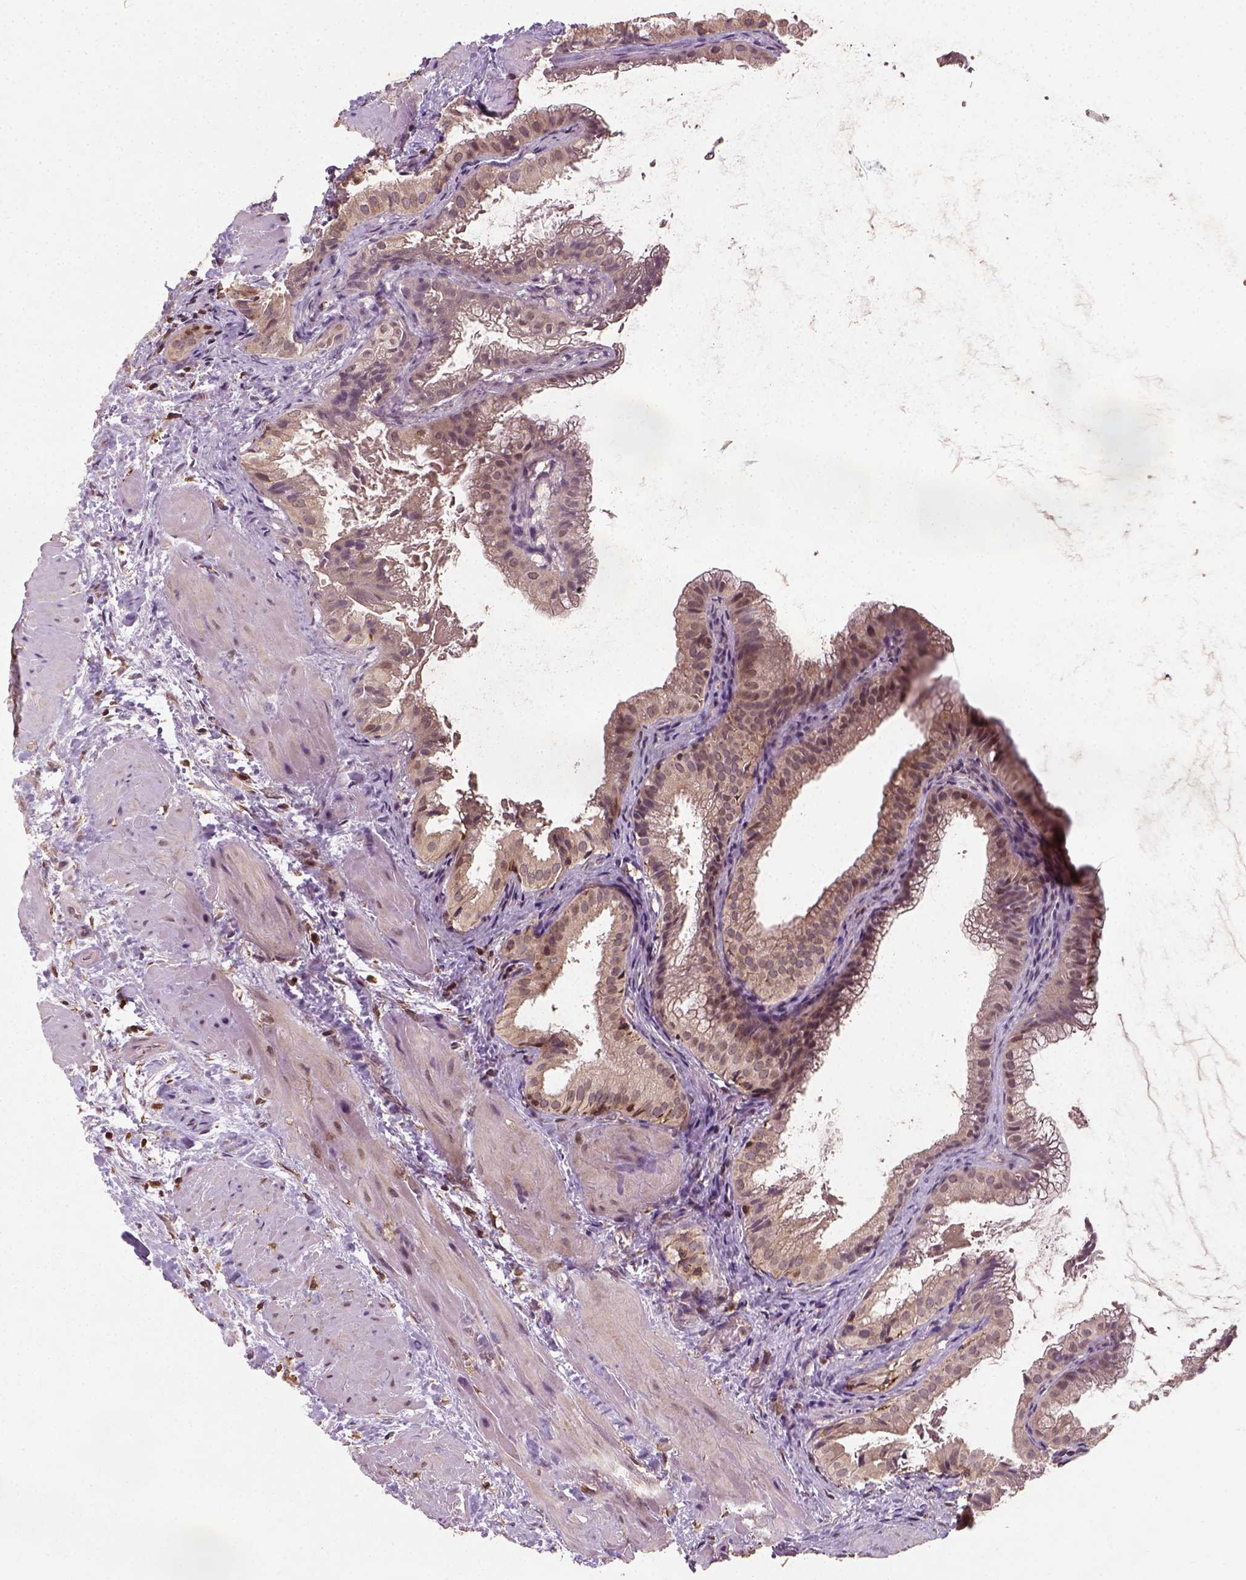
{"staining": {"intensity": "weak", "quantity": ">75%", "location": "cytoplasmic/membranous"}, "tissue": "gallbladder", "cell_type": "Glandular cells", "image_type": "normal", "snomed": [{"axis": "morphology", "description": "Normal tissue, NOS"}, {"axis": "topography", "description": "Gallbladder"}], "caption": "Glandular cells show low levels of weak cytoplasmic/membranous positivity in about >75% of cells in unremarkable gallbladder.", "gene": "CAMKK1", "patient": {"sex": "male", "age": 70}}